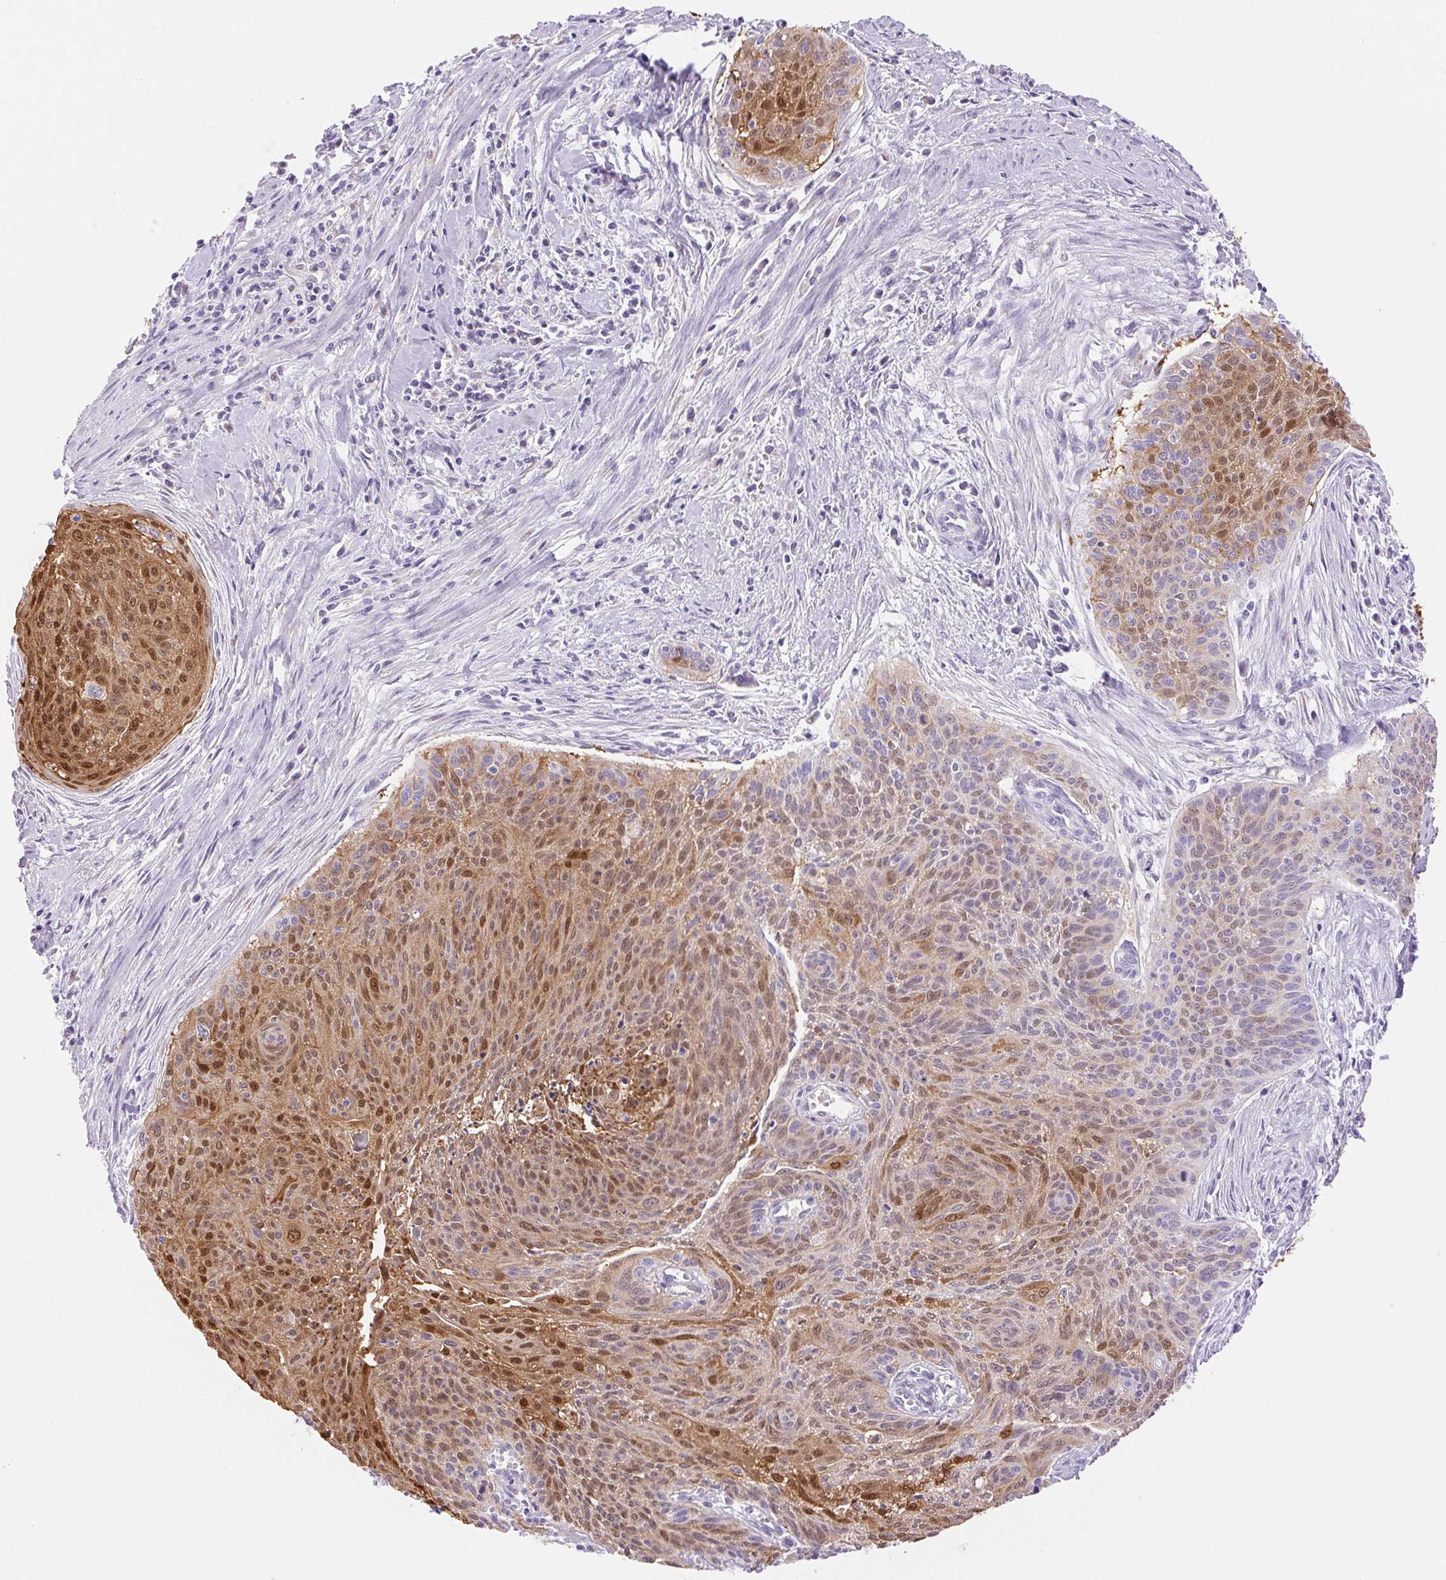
{"staining": {"intensity": "moderate", "quantity": "25%-75%", "location": "cytoplasmic/membranous,nuclear"}, "tissue": "cervical cancer", "cell_type": "Tumor cells", "image_type": "cancer", "snomed": [{"axis": "morphology", "description": "Squamous cell carcinoma, NOS"}, {"axis": "topography", "description": "Cervix"}], "caption": "This is a micrograph of IHC staining of cervical cancer (squamous cell carcinoma), which shows moderate staining in the cytoplasmic/membranous and nuclear of tumor cells.", "gene": "SERPINB3", "patient": {"sex": "female", "age": 55}}